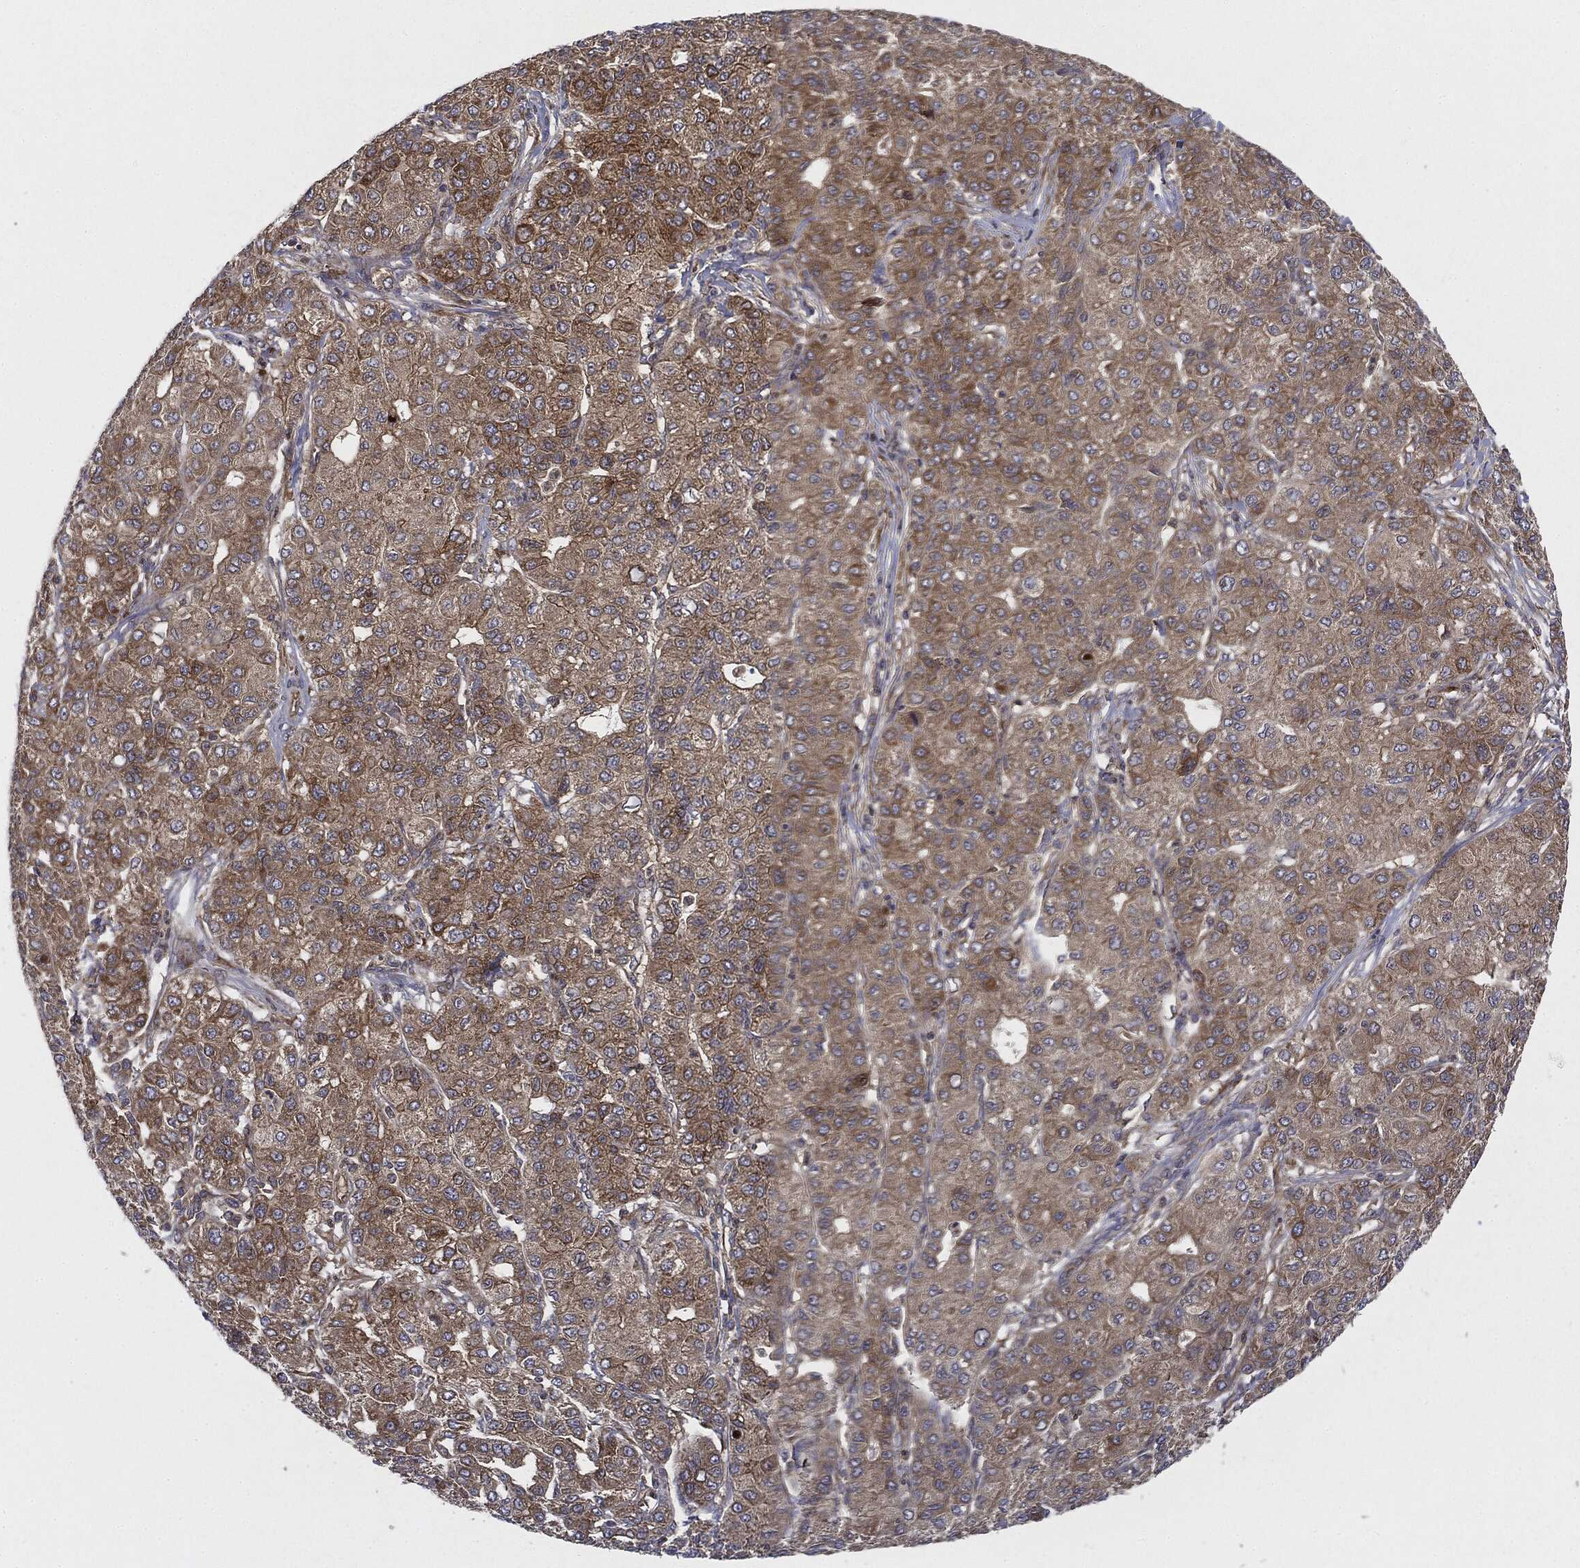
{"staining": {"intensity": "moderate", "quantity": "25%-75%", "location": "cytoplasmic/membranous"}, "tissue": "liver cancer", "cell_type": "Tumor cells", "image_type": "cancer", "snomed": [{"axis": "morphology", "description": "Carcinoma, Hepatocellular, NOS"}, {"axis": "topography", "description": "Liver"}], "caption": "Tumor cells demonstrate moderate cytoplasmic/membranous positivity in approximately 25%-75% of cells in liver cancer.", "gene": "EIF2AK2", "patient": {"sex": "male", "age": 65}}